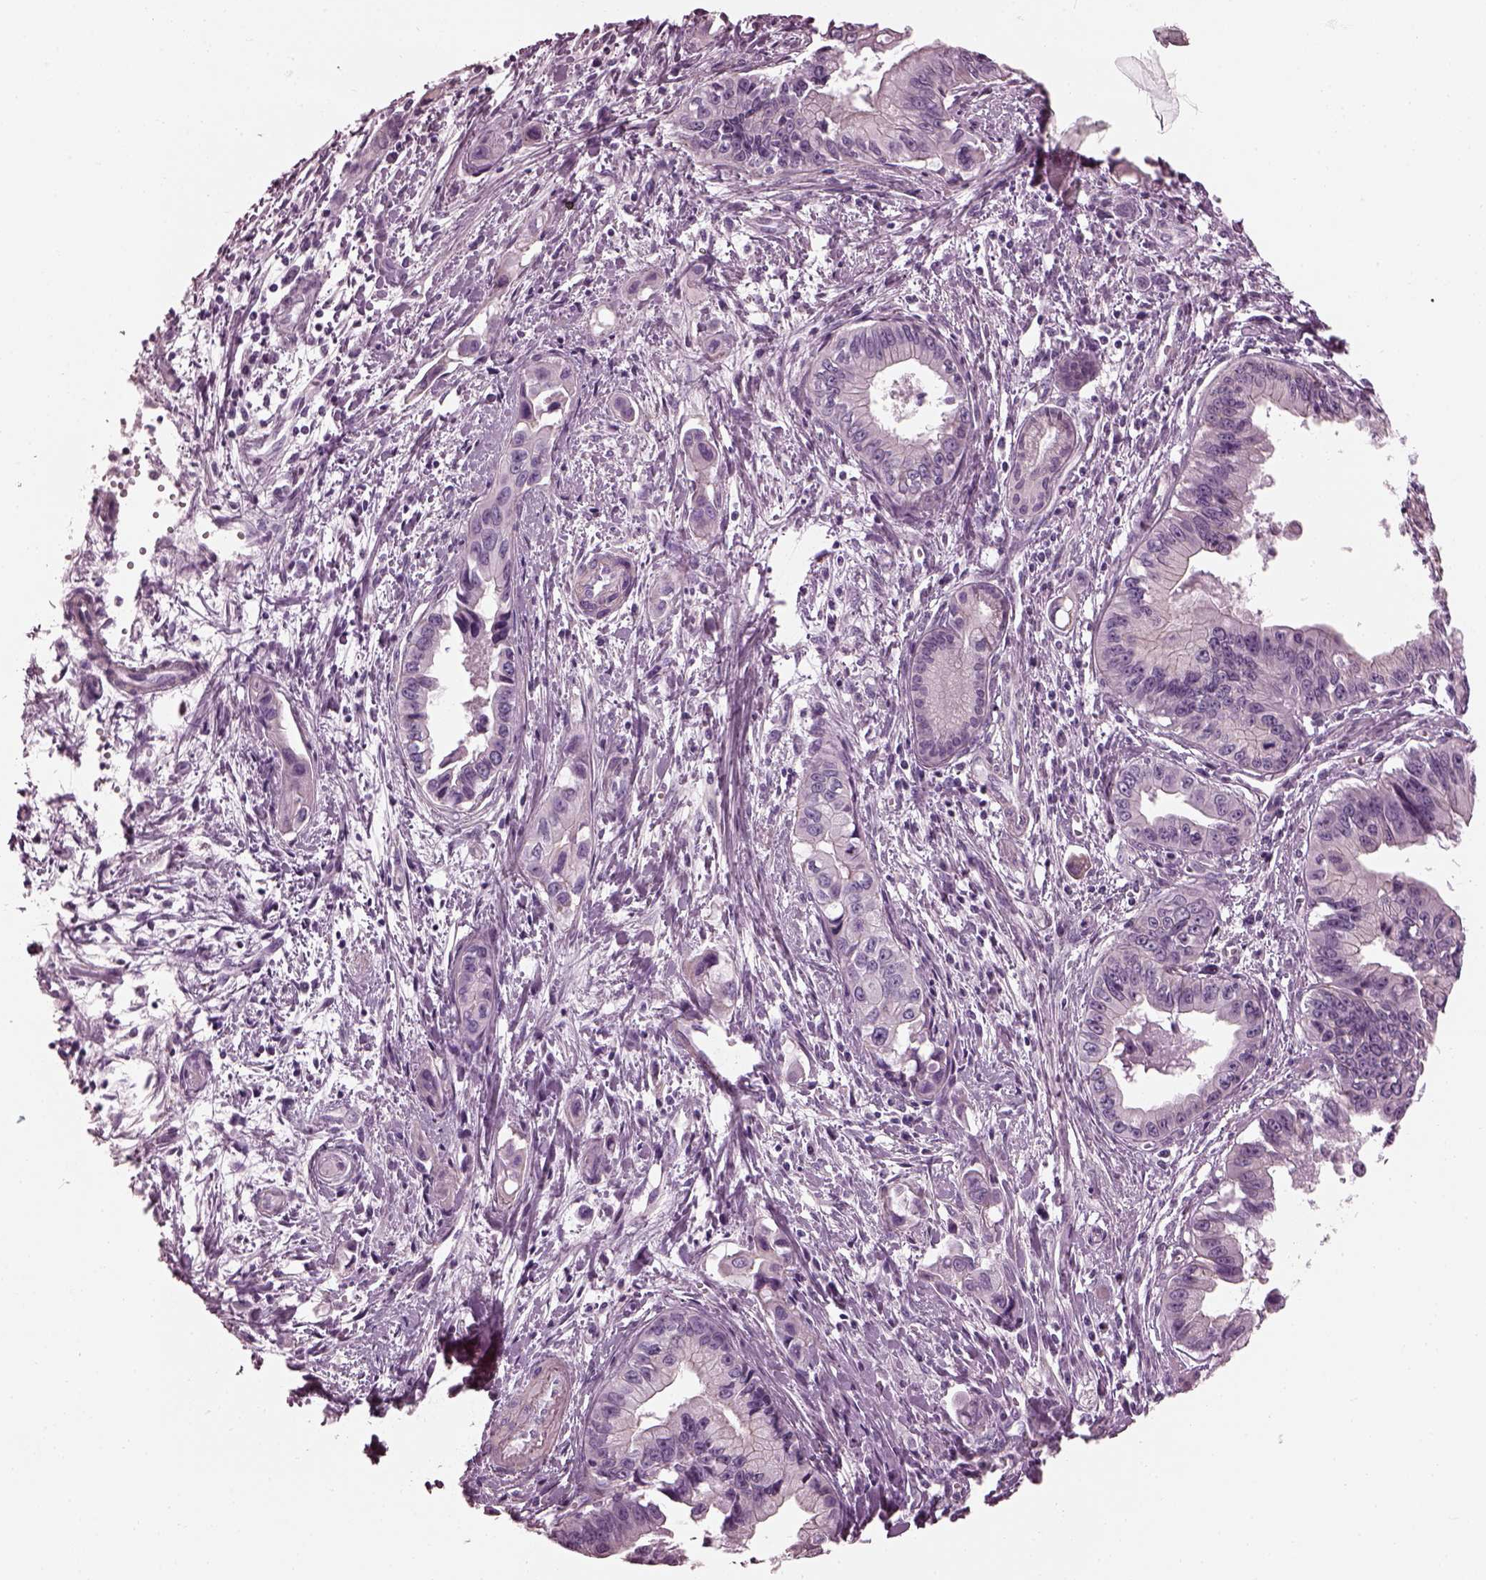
{"staining": {"intensity": "negative", "quantity": "none", "location": "none"}, "tissue": "pancreatic cancer", "cell_type": "Tumor cells", "image_type": "cancer", "snomed": [{"axis": "morphology", "description": "Adenocarcinoma, NOS"}, {"axis": "topography", "description": "Pancreas"}], "caption": "A high-resolution image shows immunohistochemistry (IHC) staining of adenocarcinoma (pancreatic), which demonstrates no significant staining in tumor cells.", "gene": "BFSP1", "patient": {"sex": "male", "age": 60}}